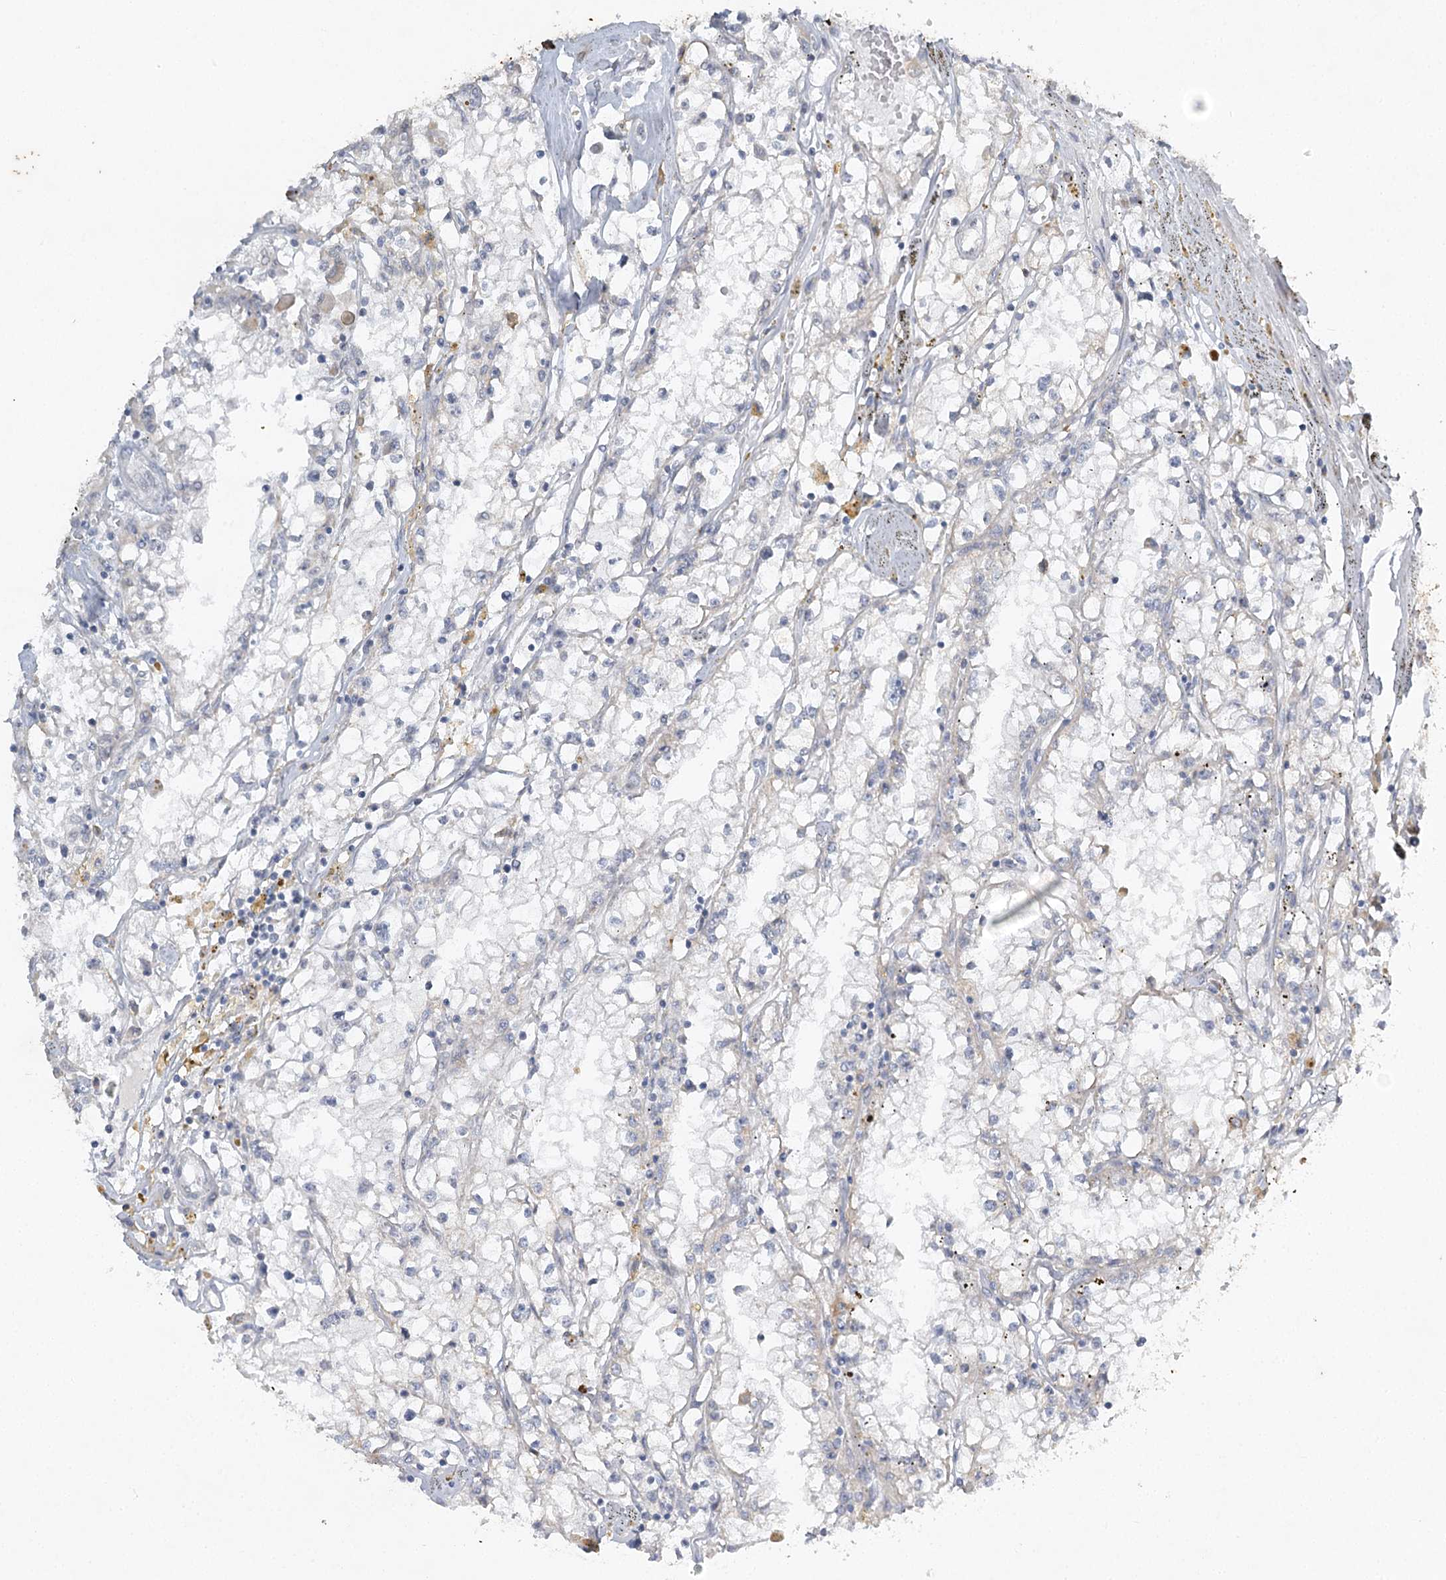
{"staining": {"intensity": "negative", "quantity": "none", "location": "none"}, "tissue": "renal cancer", "cell_type": "Tumor cells", "image_type": "cancer", "snomed": [{"axis": "morphology", "description": "Adenocarcinoma, NOS"}, {"axis": "topography", "description": "Kidney"}], "caption": "There is no significant expression in tumor cells of renal adenocarcinoma.", "gene": "ABITRAM", "patient": {"sex": "male", "age": 56}}